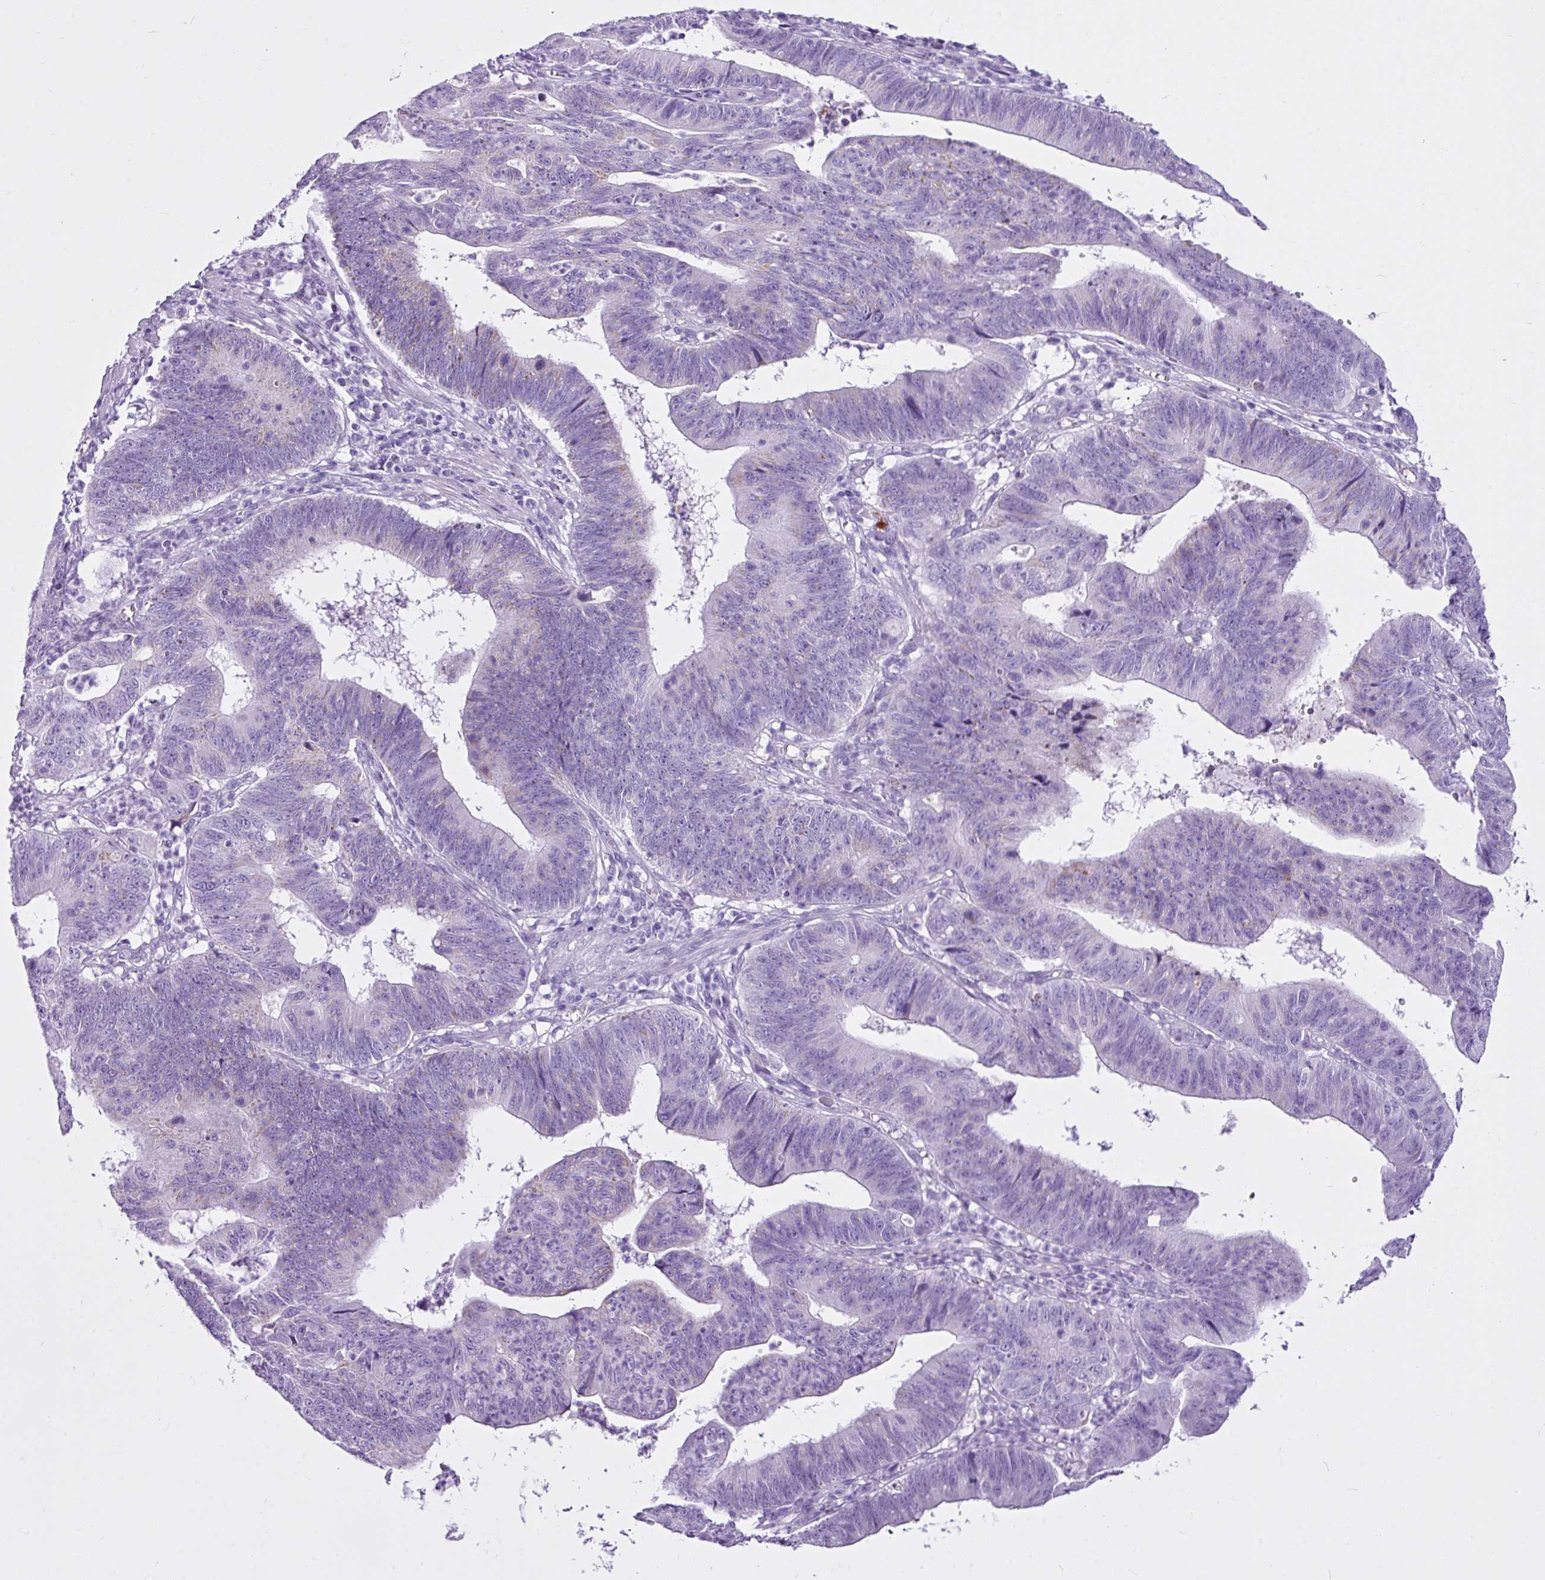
{"staining": {"intensity": "negative", "quantity": "none", "location": "none"}, "tissue": "stomach cancer", "cell_type": "Tumor cells", "image_type": "cancer", "snomed": [{"axis": "morphology", "description": "Adenocarcinoma, NOS"}, {"axis": "topography", "description": "Stomach"}], "caption": "Protein analysis of adenocarcinoma (stomach) demonstrates no significant expression in tumor cells.", "gene": "LILRB4", "patient": {"sex": "male", "age": 59}}